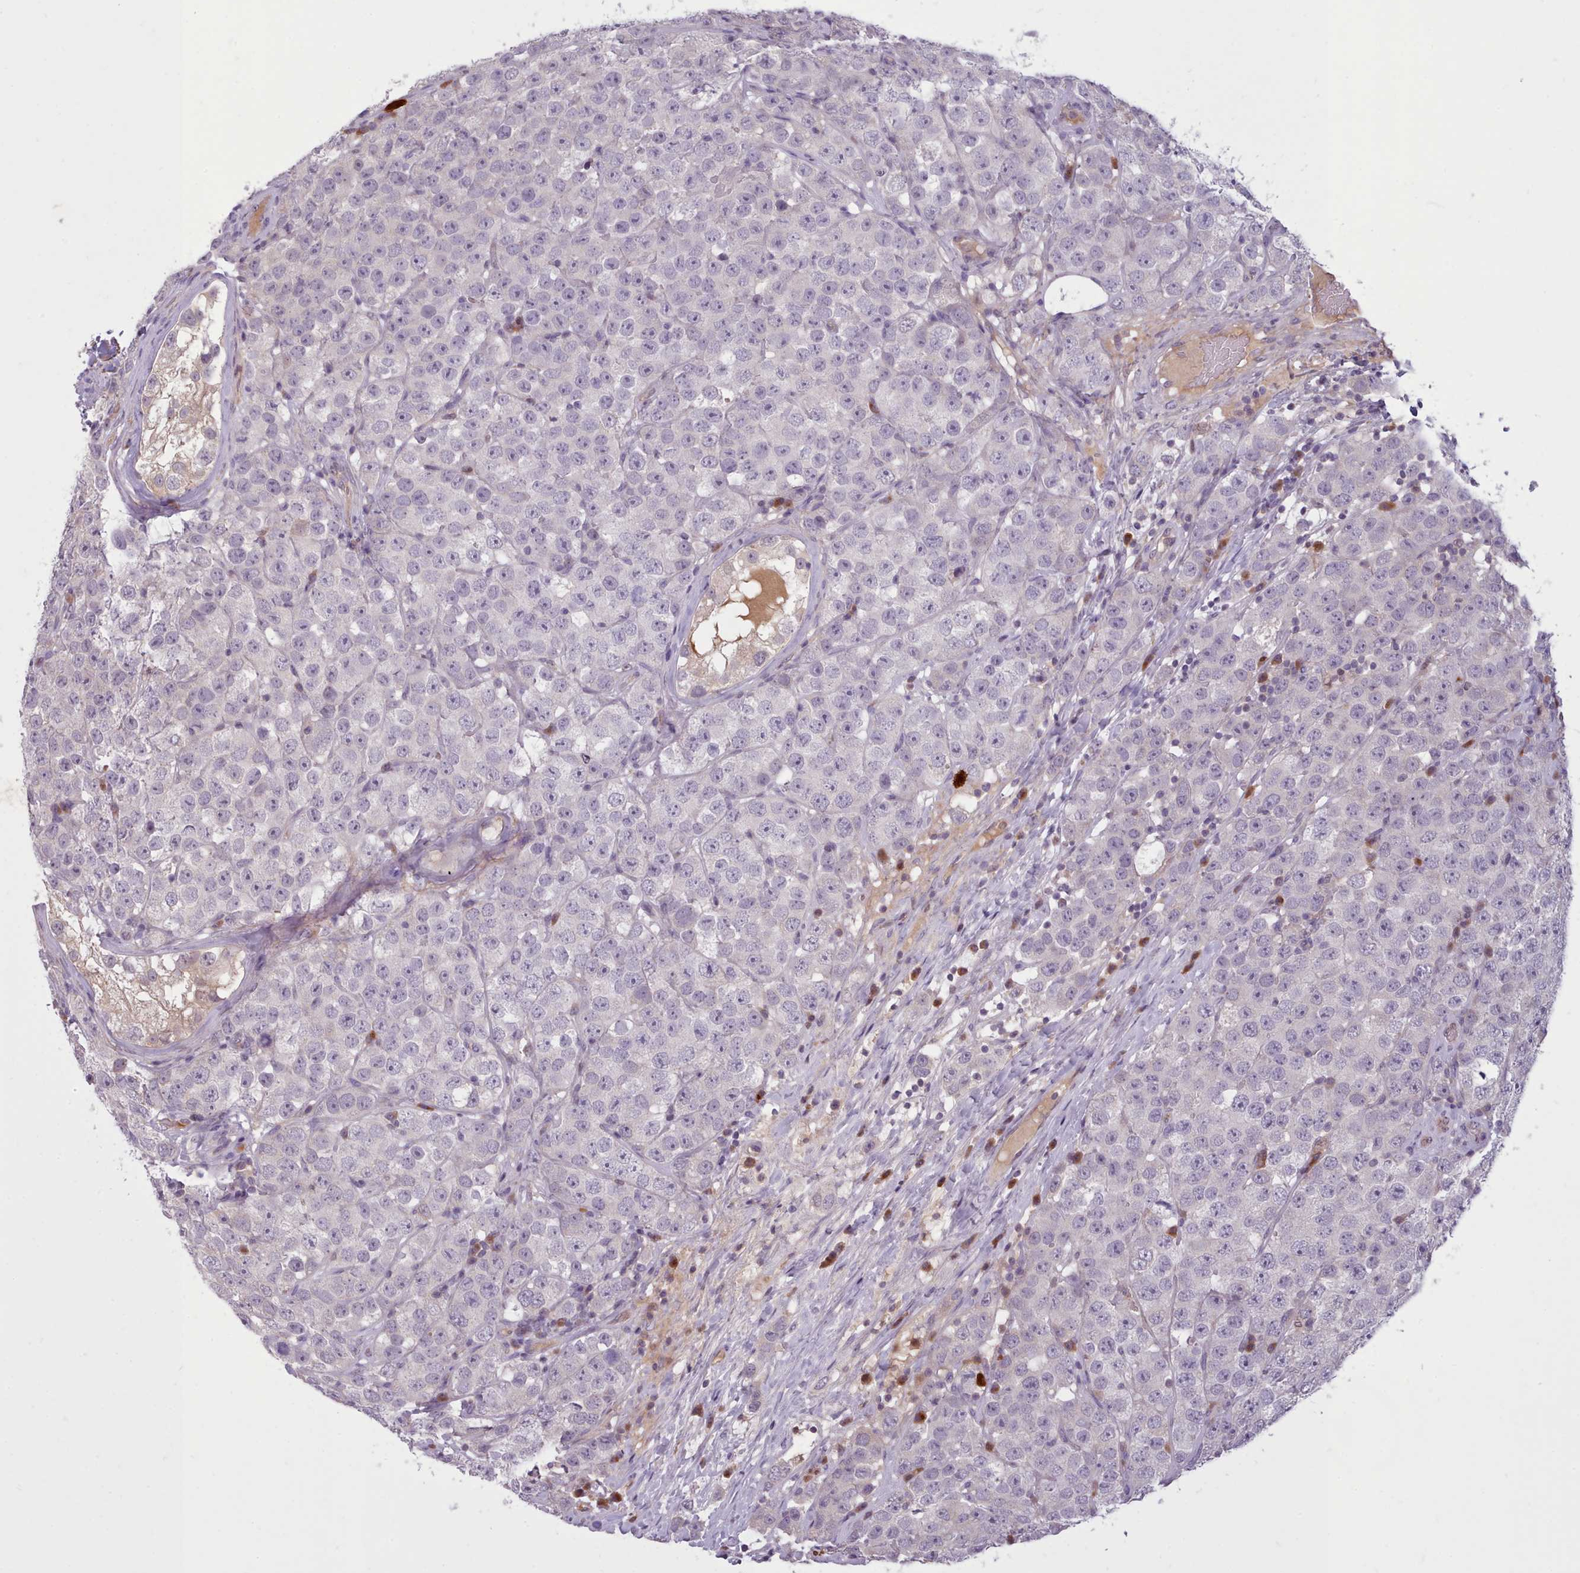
{"staining": {"intensity": "negative", "quantity": "none", "location": "none"}, "tissue": "testis cancer", "cell_type": "Tumor cells", "image_type": "cancer", "snomed": [{"axis": "morphology", "description": "Seminoma, NOS"}, {"axis": "topography", "description": "Testis"}], "caption": "Tumor cells are negative for brown protein staining in testis cancer (seminoma).", "gene": "NMRK1", "patient": {"sex": "male", "age": 28}}